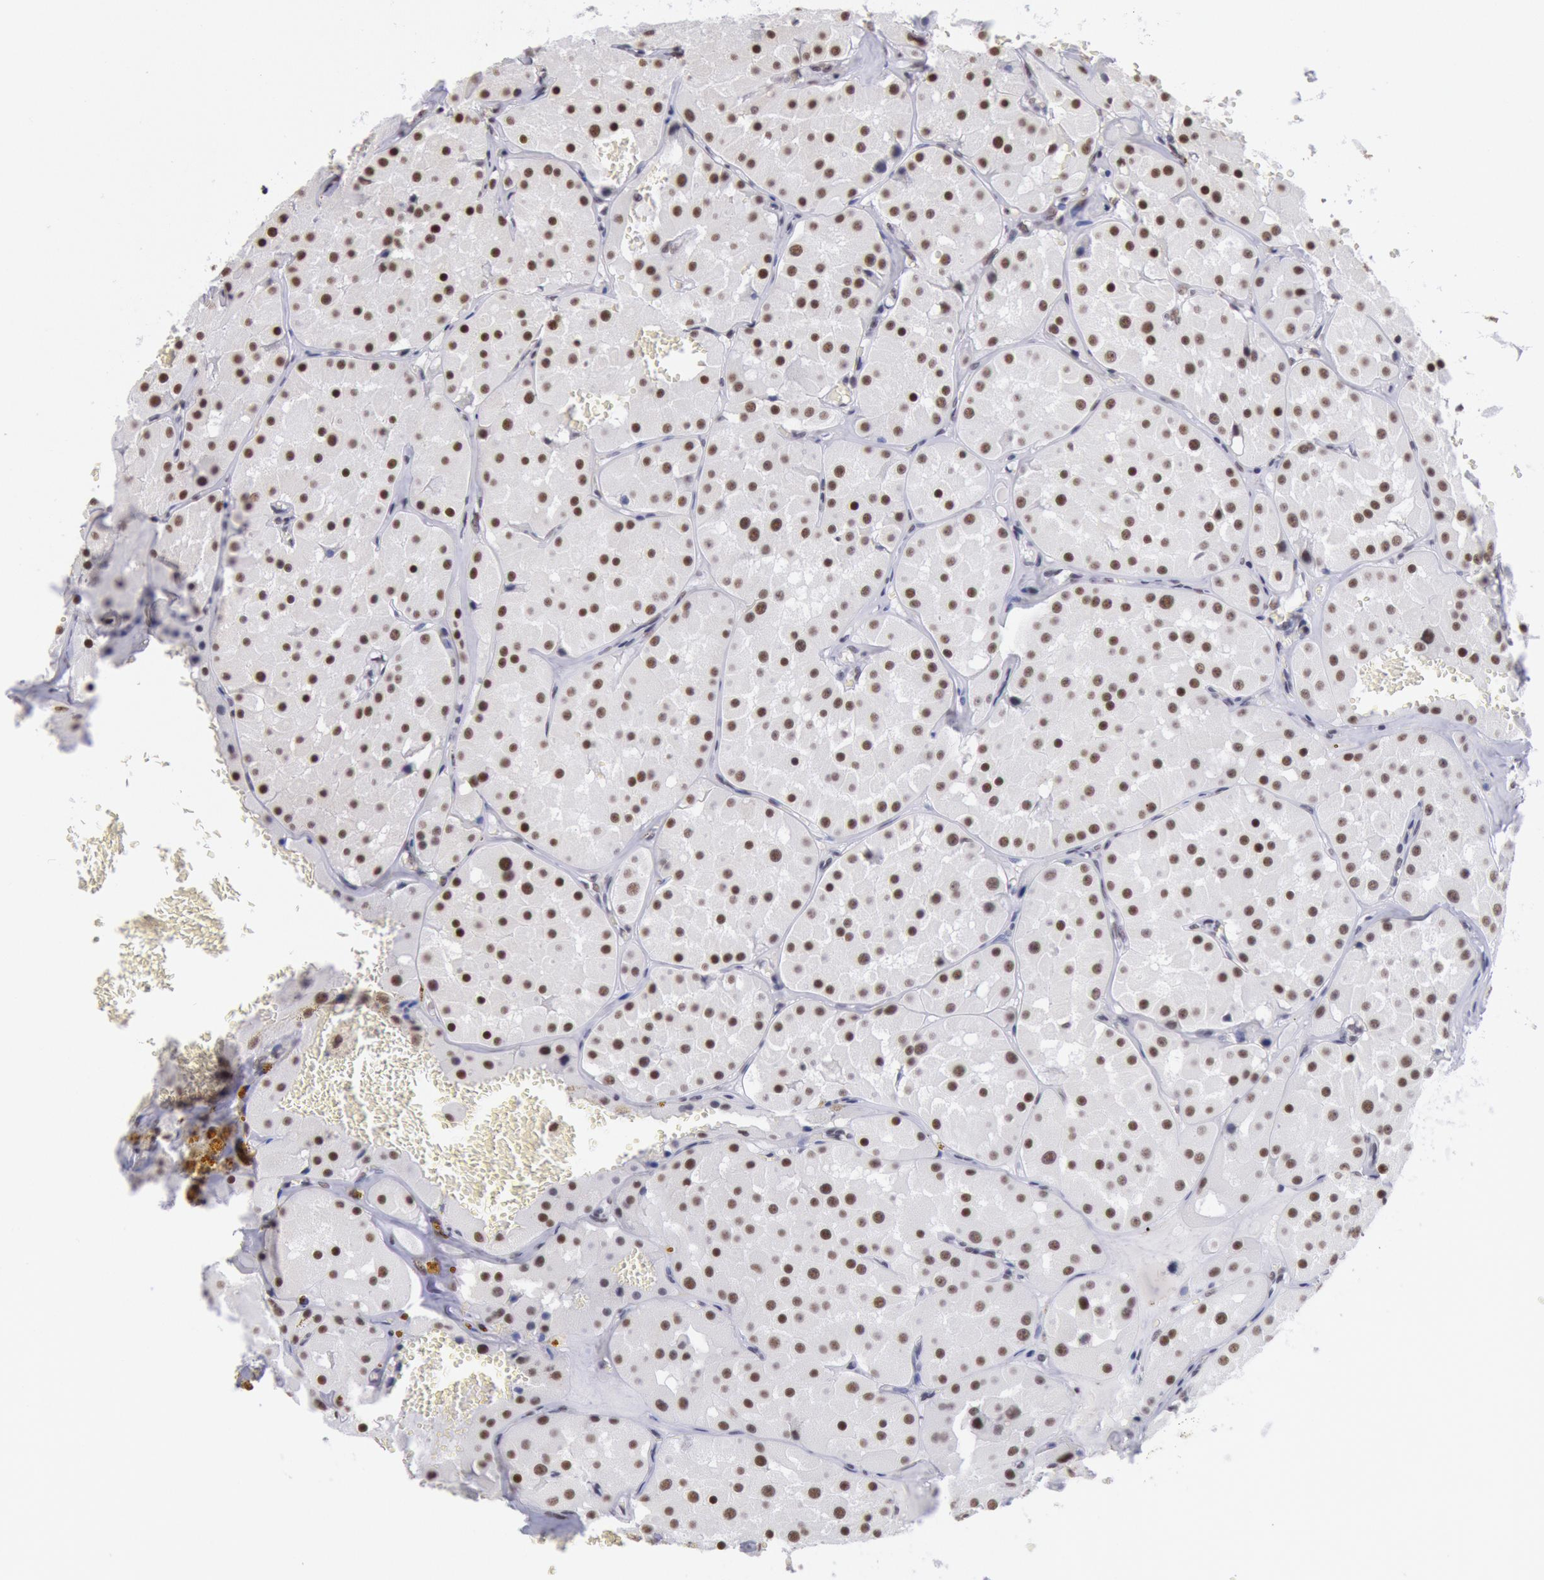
{"staining": {"intensity": "moderate", "quantity": ">75%", "location": "nuclear"}, "tissue": "renal cancer", "cell_type": "Tumor cells", "image_type": "cancer", "snomed": [{"axis": "morphology", "description": "Adenocarcinoma, uncertain malignant potential"}, {"axis": "topography", "description": "Kidney"}], "caption": "An immunohistochemistry (IHC) histopathology image of neoplastic tissue is shown. Protein staining in brown labels moderate nuclear positivity in renal cancer within tumor cells.", "gene": "SNRPD3", "patient": {"sex": "male", "age": 63}}